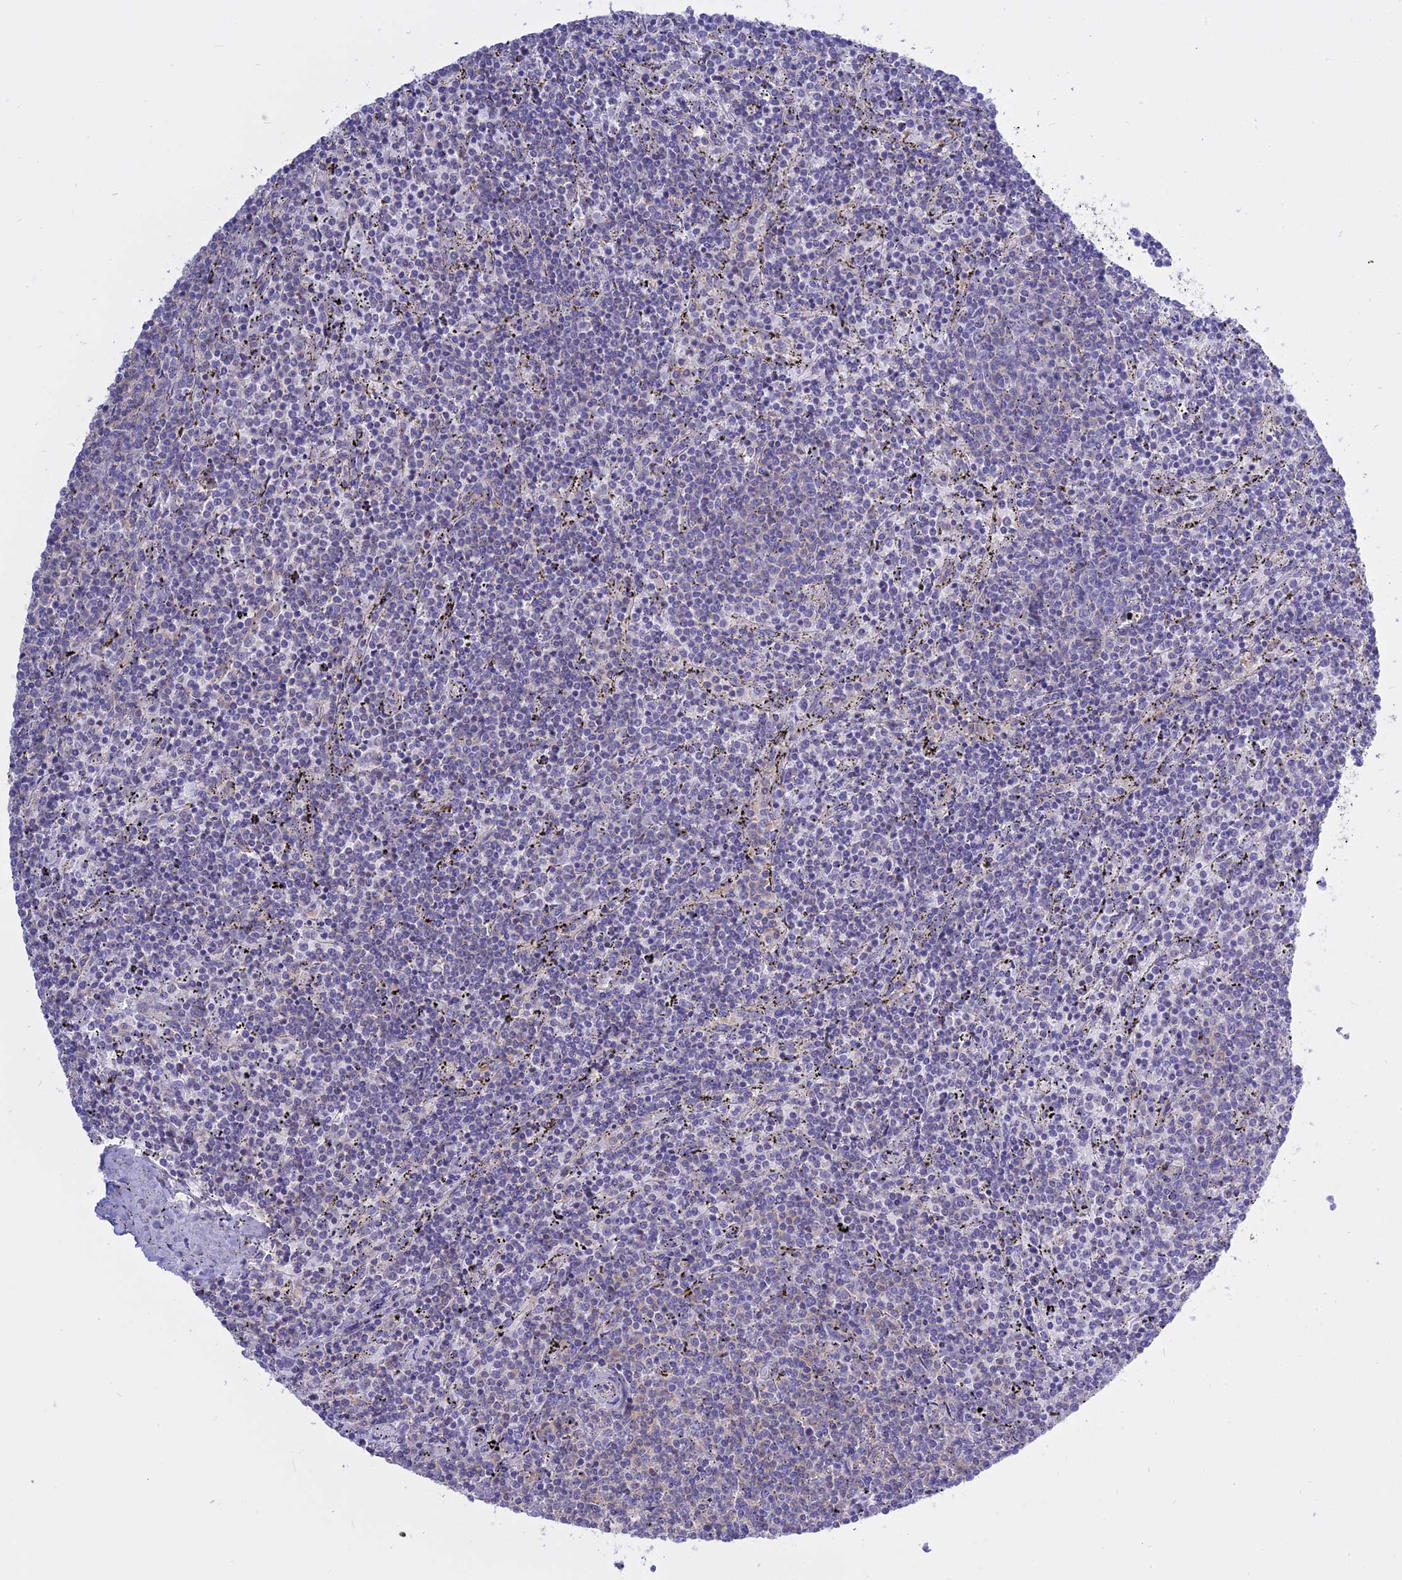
{"staining": {"intensity": "negative", "quantity": "none", "location": "none"}, "tissue": "lymphoma", "cell_type": "Tumor cells", "image_type": "cancer", "snomed": [{"axis": "morphology", "description": "Malignant lymphoma, non-Hodgkin's type, Low grade"}, {"axis": "topography", "description": "Spleen"}], "caption": "Immunohistochemistry micrograph of malignant lymphoma, non-Hodgkin's type (low-grade) stained for a protein (brown), which shows no staining in tumor cells.", "gene": "AHCYL1", "patient": {"sex": "female", "age": 50}}